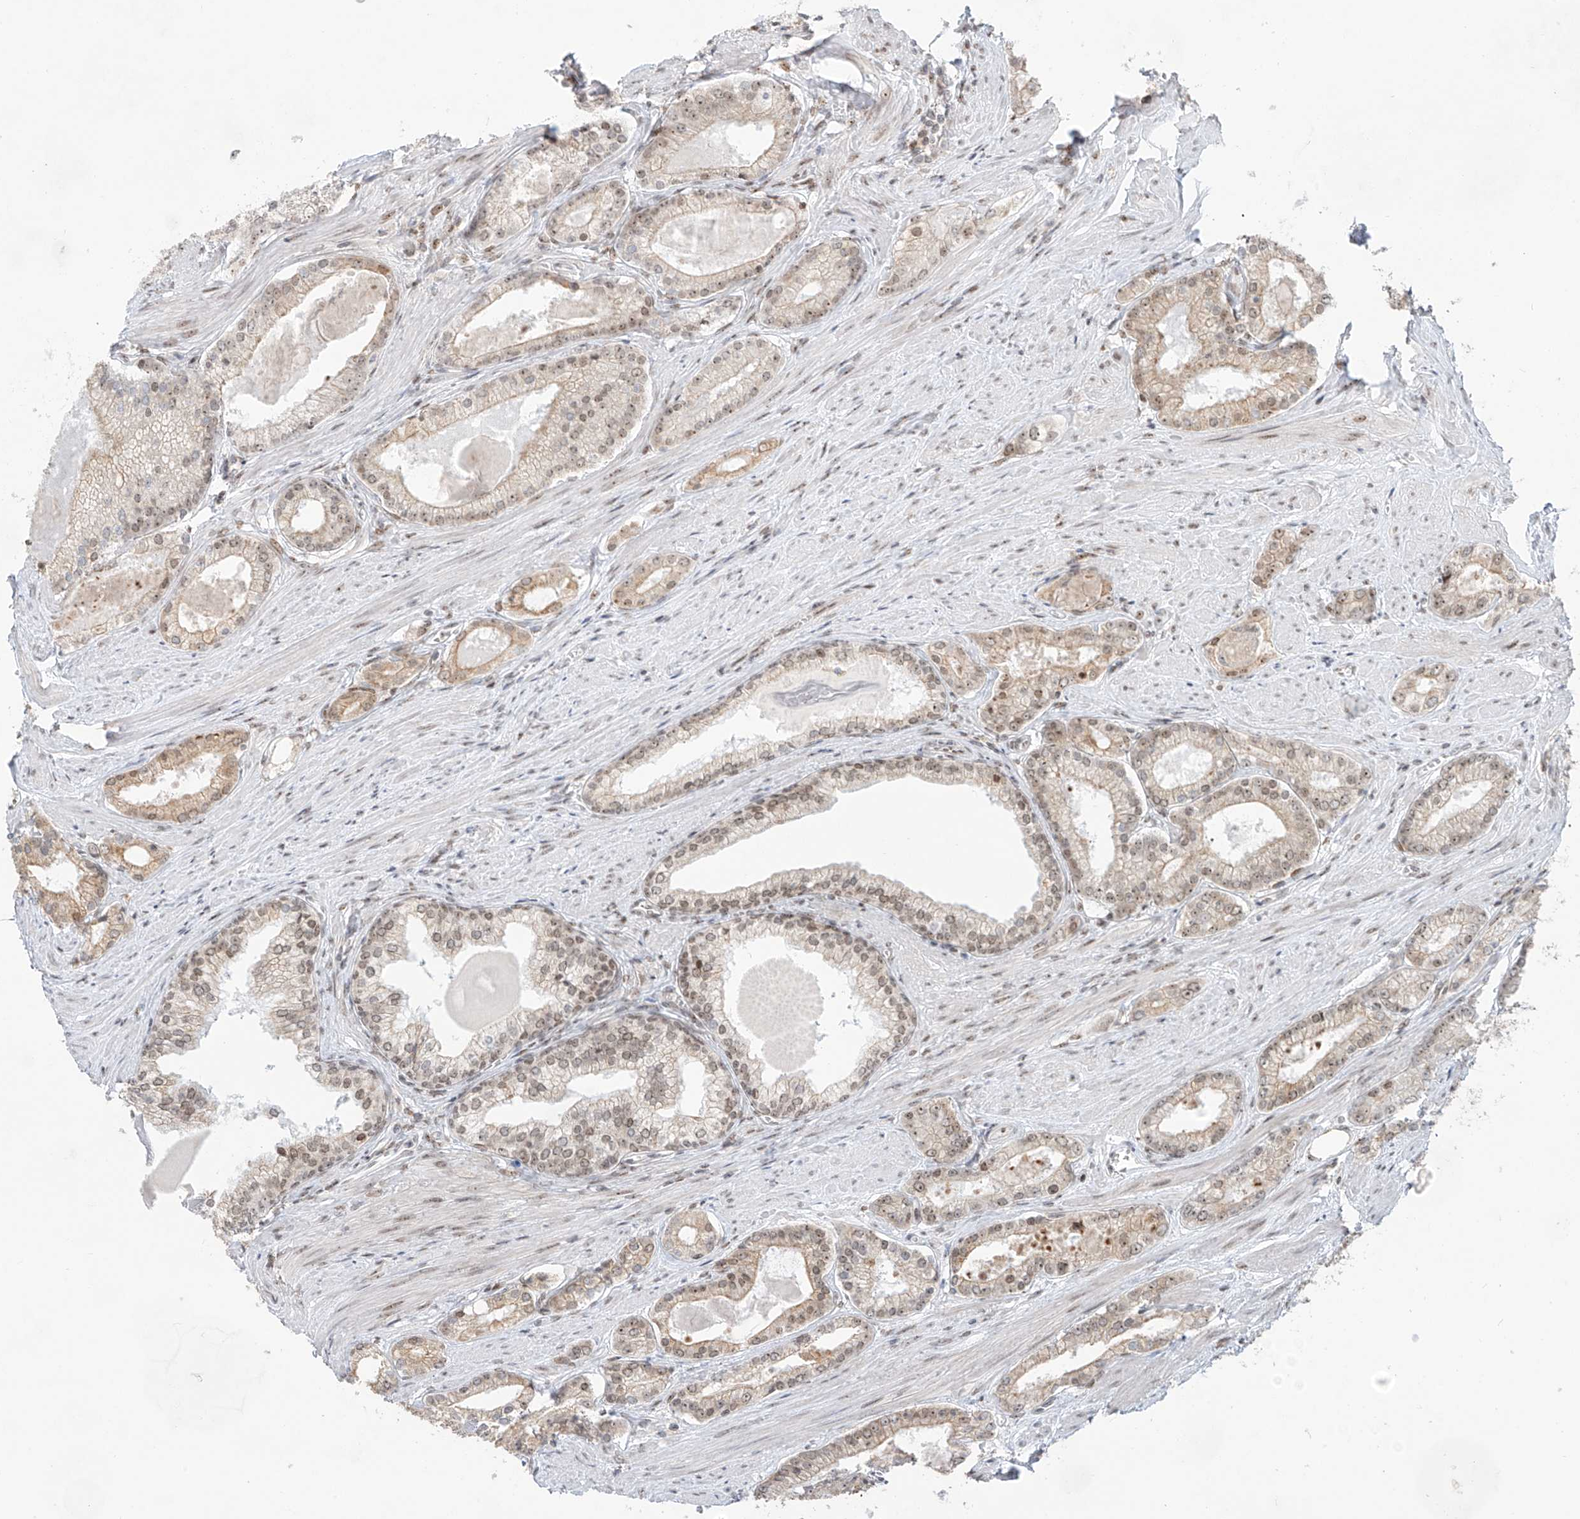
{"staining": {"intensity": "moderate", "quantity": ">75%", "location": "cytoplasmic/membranous,nuclear"}, "tissue": "prostate cancer", "cell_type": "Tumor cells", "image_type": "cancer", "snomed": [{"axis": "morphology", "description": "Adenocarcinoma, Low grade"}, {"axis": "topography", "description": "Prostate"}], "caption": "Protein analysis of adenocarcinoma (low-grade) (prostate) tissue reveals moderate cytoplasmic/membranous and nuclear staining in approximately >75% of tumor cells.", "gene": "ZNF512", "patient": {"sex": "male", "age": 54}}